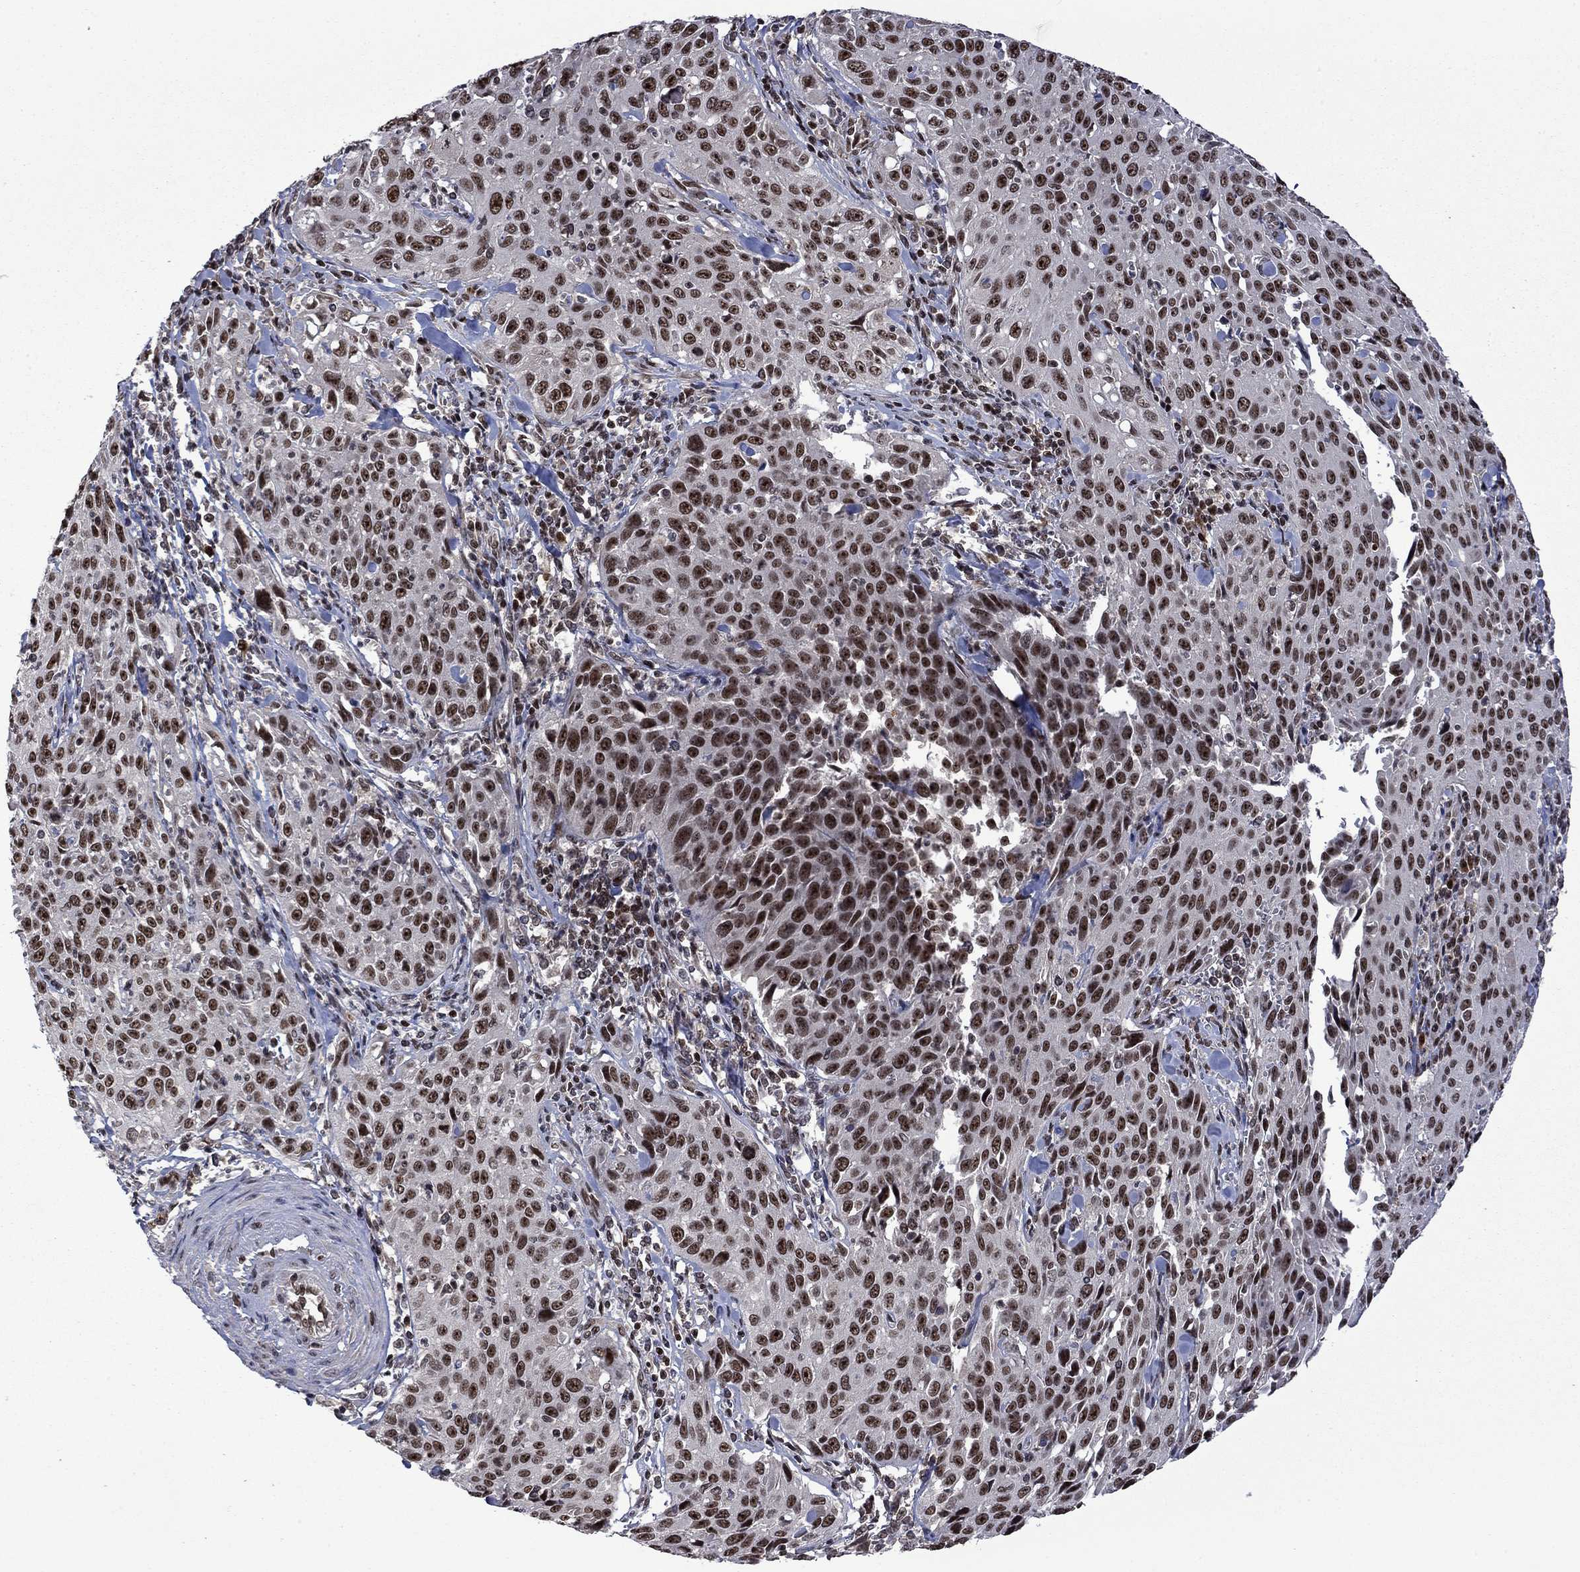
{"staining": {"intensity": "strong", "quantity": ">75%", "location": "nuclear"}, "tissue": "cervical cancer", "cell_type": "Tumor cells", "image_type": "cancer", "snomed": [{"axis": "morphology", "description": "Squamous cell carcinoma, NOS"}, {"axis": "topography", "description": "Cervix"}], "caption": "A micrograph of squamous cell carcinoma (cervical) stained for a protein displays strong nuclear brown staining in tumor cells. (Stains: DAB in brown, nuclei in blue, Microscopy: brightfield microscopy at high magnification).", "gene": "FBL", "patient": {"sex": "female", "age": 26}}